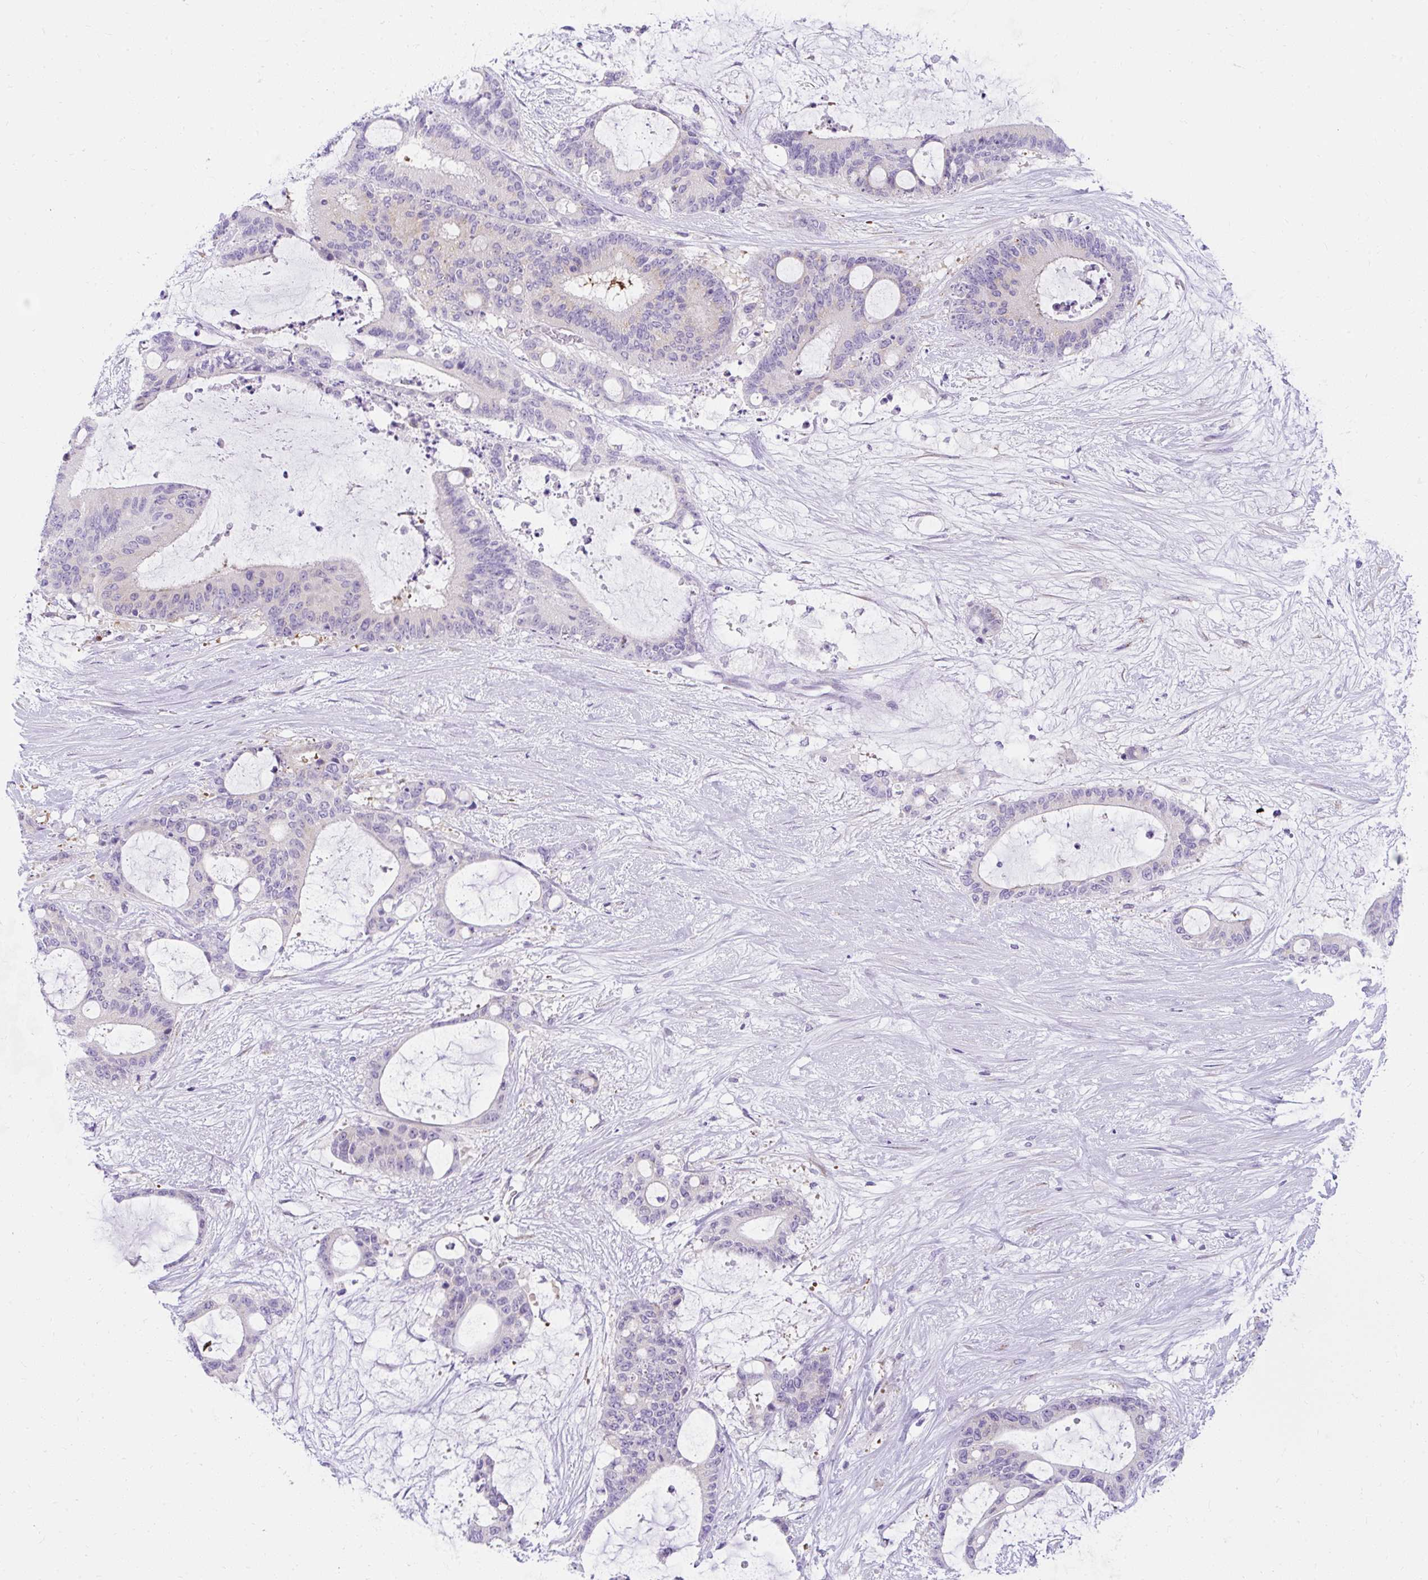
{"staining": {"intensity": "negative", "quantity": "none", "location": "none"}, "tissue": "liver cancer", "cell_type": "Tumor cells", "image_type": "cancer", "snomed": [{"axis": "morphology", "description": "Normal tissue, NOS"}, {"axis": "morphology", "description": "Cholangiocarcinoma"}, {"axis": "topography", "description": "Liver"}, {"axis": "topography", "description": "Peripheral nerve tissue"}], "caption": "Tumor cells are negative for protein expression in human cholangiocarcinoma (liver).", "gene": "GOLGA8A", "patient": {"sex": "female", "age": 73}}